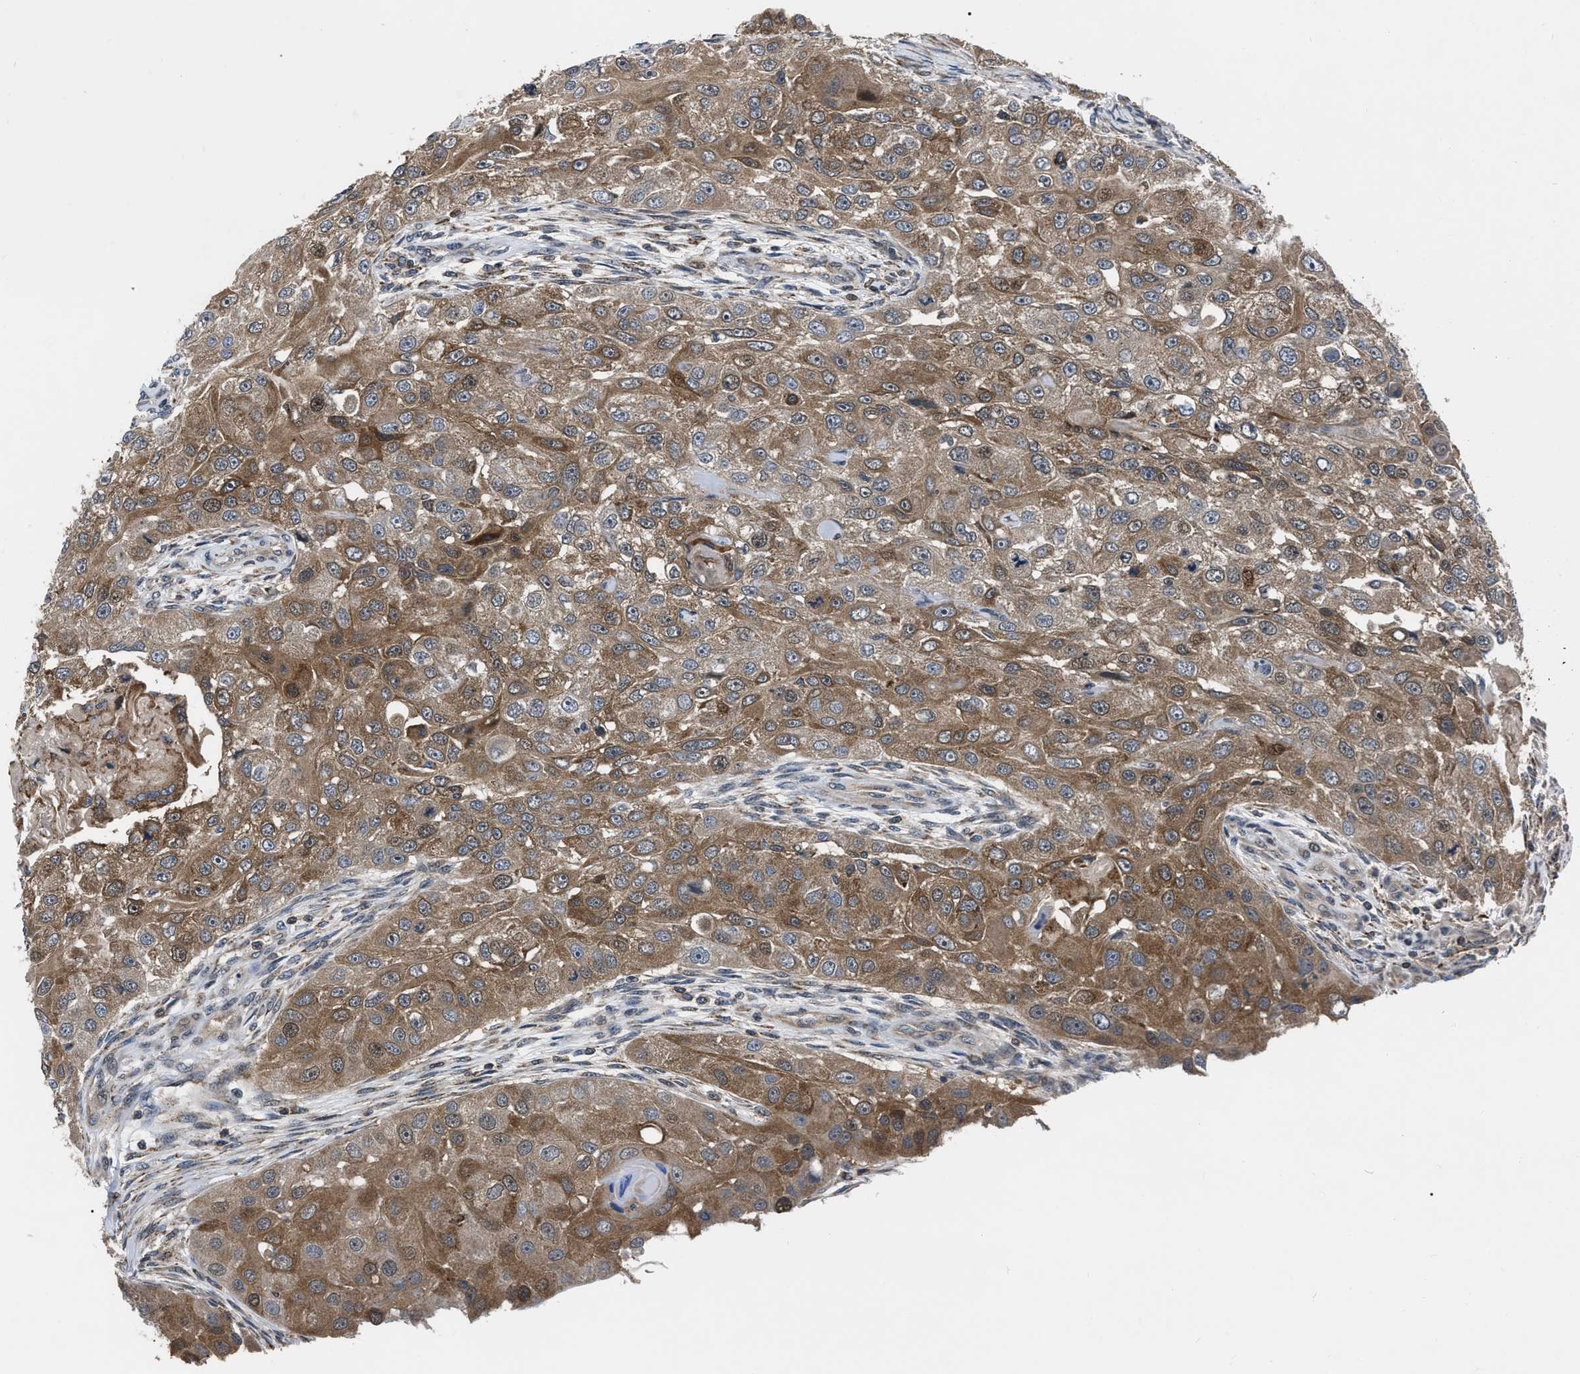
{"staining": {"intensity": "moderate", "quantity": ">75%", "location": "cytoplasmic/membranous"}, "tissue": "head and neck cancer", "cell_type": "Tumor cells", "image_type": "cancer", "snomed": [{"axis": "morphology", "description": "Normal tissue, NOS"}, {"axis": "morphology", "description": "Squamous cell carcinoma, NOS"}, {"axis": "topography", "description": "Skeletal muscle"}, {"axis": "topography", "description": "Head-Neck"}], "caption": "IHC of head and neck squamous cell carcinoma demonstrates medium levels of moderate cytoplasmic/membranous expression in approximately >75% of tumor cells.", "gene": "GET4", "patient": {"sex": "male", "age": 51}}